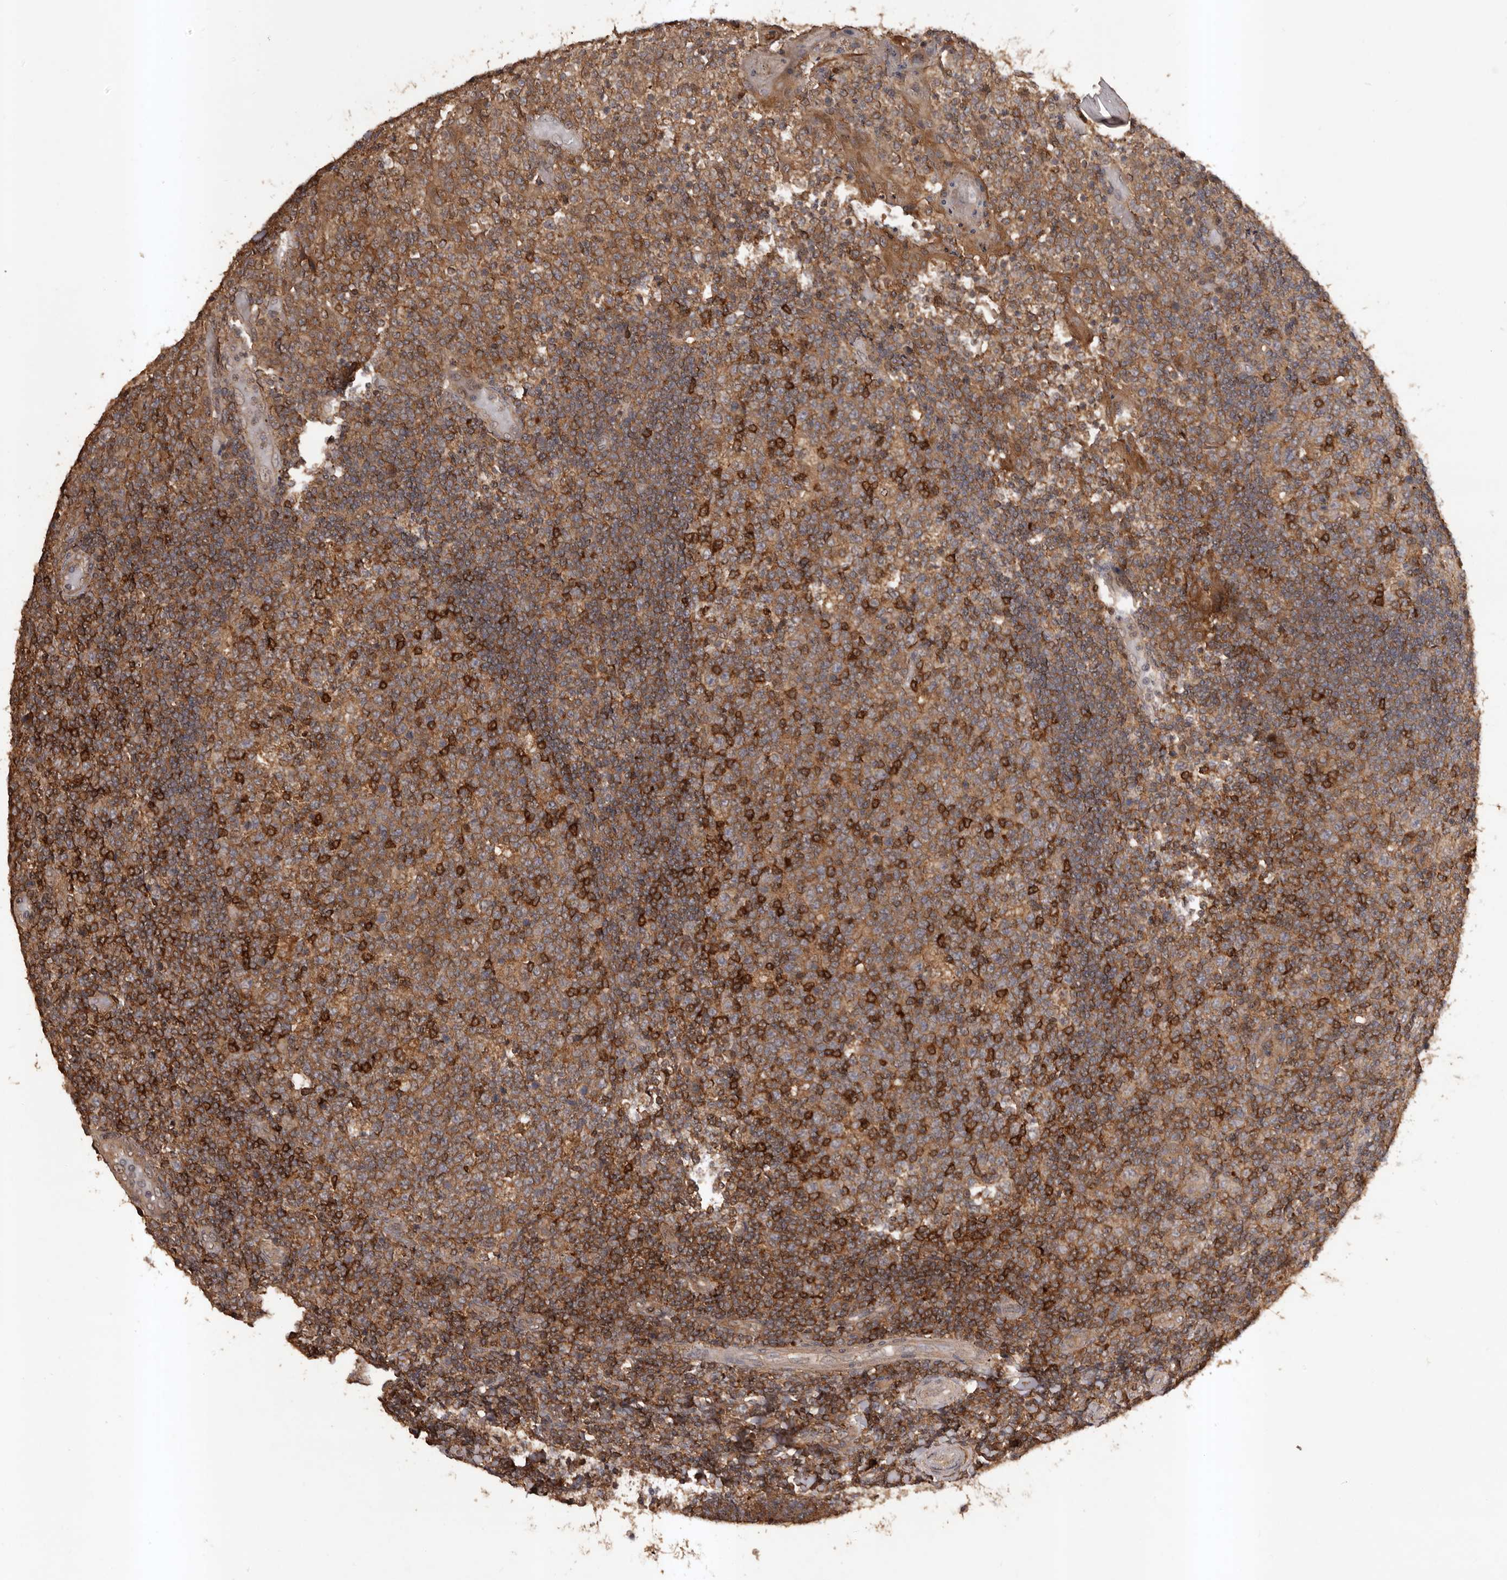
{"staining": {"intensity": "strong", "quantity": ">75%", "location": "cytoplasmic/membranous"}, "tissue": "tonsil", "cell_type": "Germinal center cells", "image_type": "normal", "snomed": [{"axis": "morphology", "description": "Normal tissue, NOS"}, {"axis": "topography", "description": "Tonsil"}], "caption": "Unremarkable tonsil demonstrates strong cytoplasmic/membranous positivity in about >75% of germinal center cells.", "gene": "SLC22A3", "patient": {"sex": "female", "age": 19}}